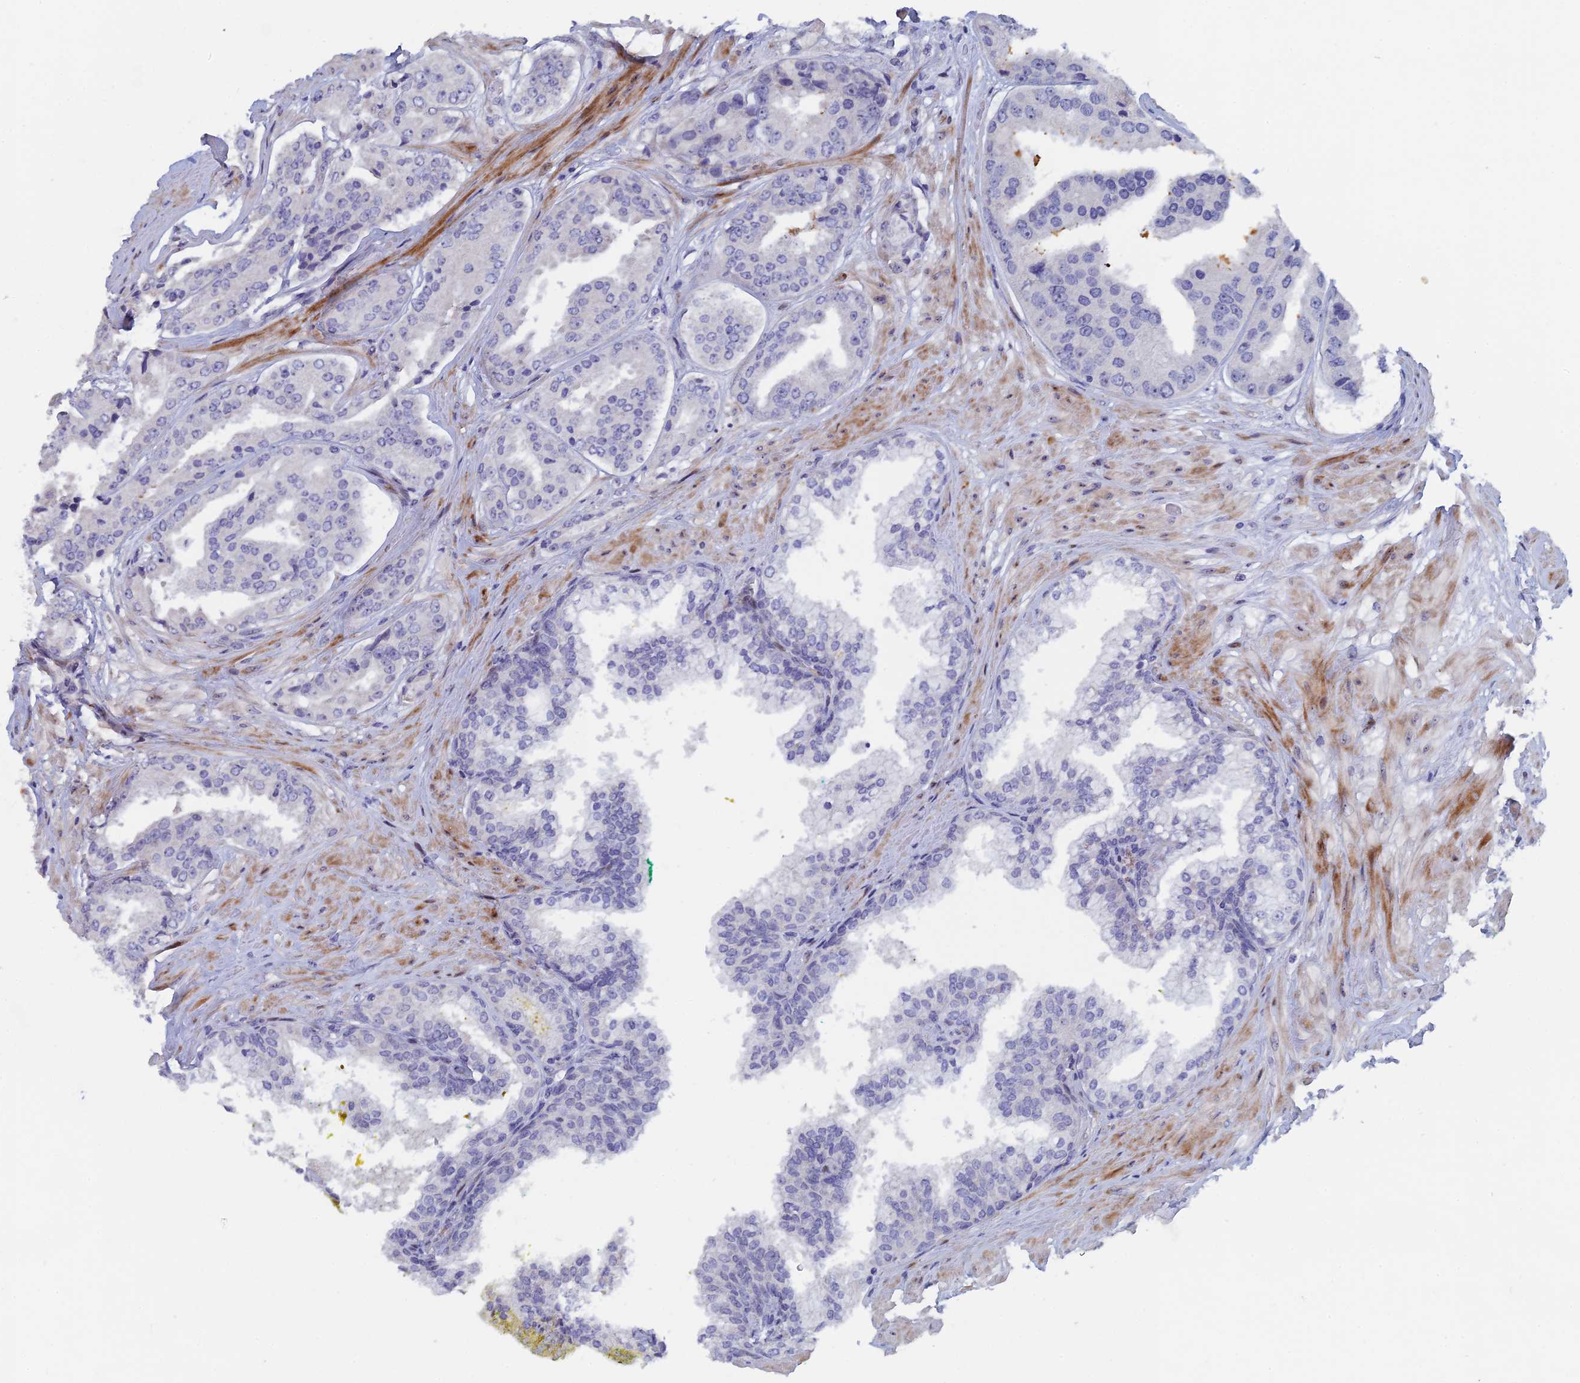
{"staining": {"intensity": "negative", "quantity": "none", "location": "none"}, "tissue": "prostate cancer", "cell_type": "Tumor cells", "image_type": "cancer", "snomed": [{"axis": "morphology", "description": "Adenocarcinoma, High grade"}, {"axis": "topography", "description": "Prostate"}], "caption": "This histopathology image is of prostate cancer (high-grade adenocarcinoma) stained with IHC to label a protein in brown with the nuclei are counter-stained blue. There is no positivity in tumor cells.", "gene": "DRGX", "patient": {"sex": "male", "age": 63}}